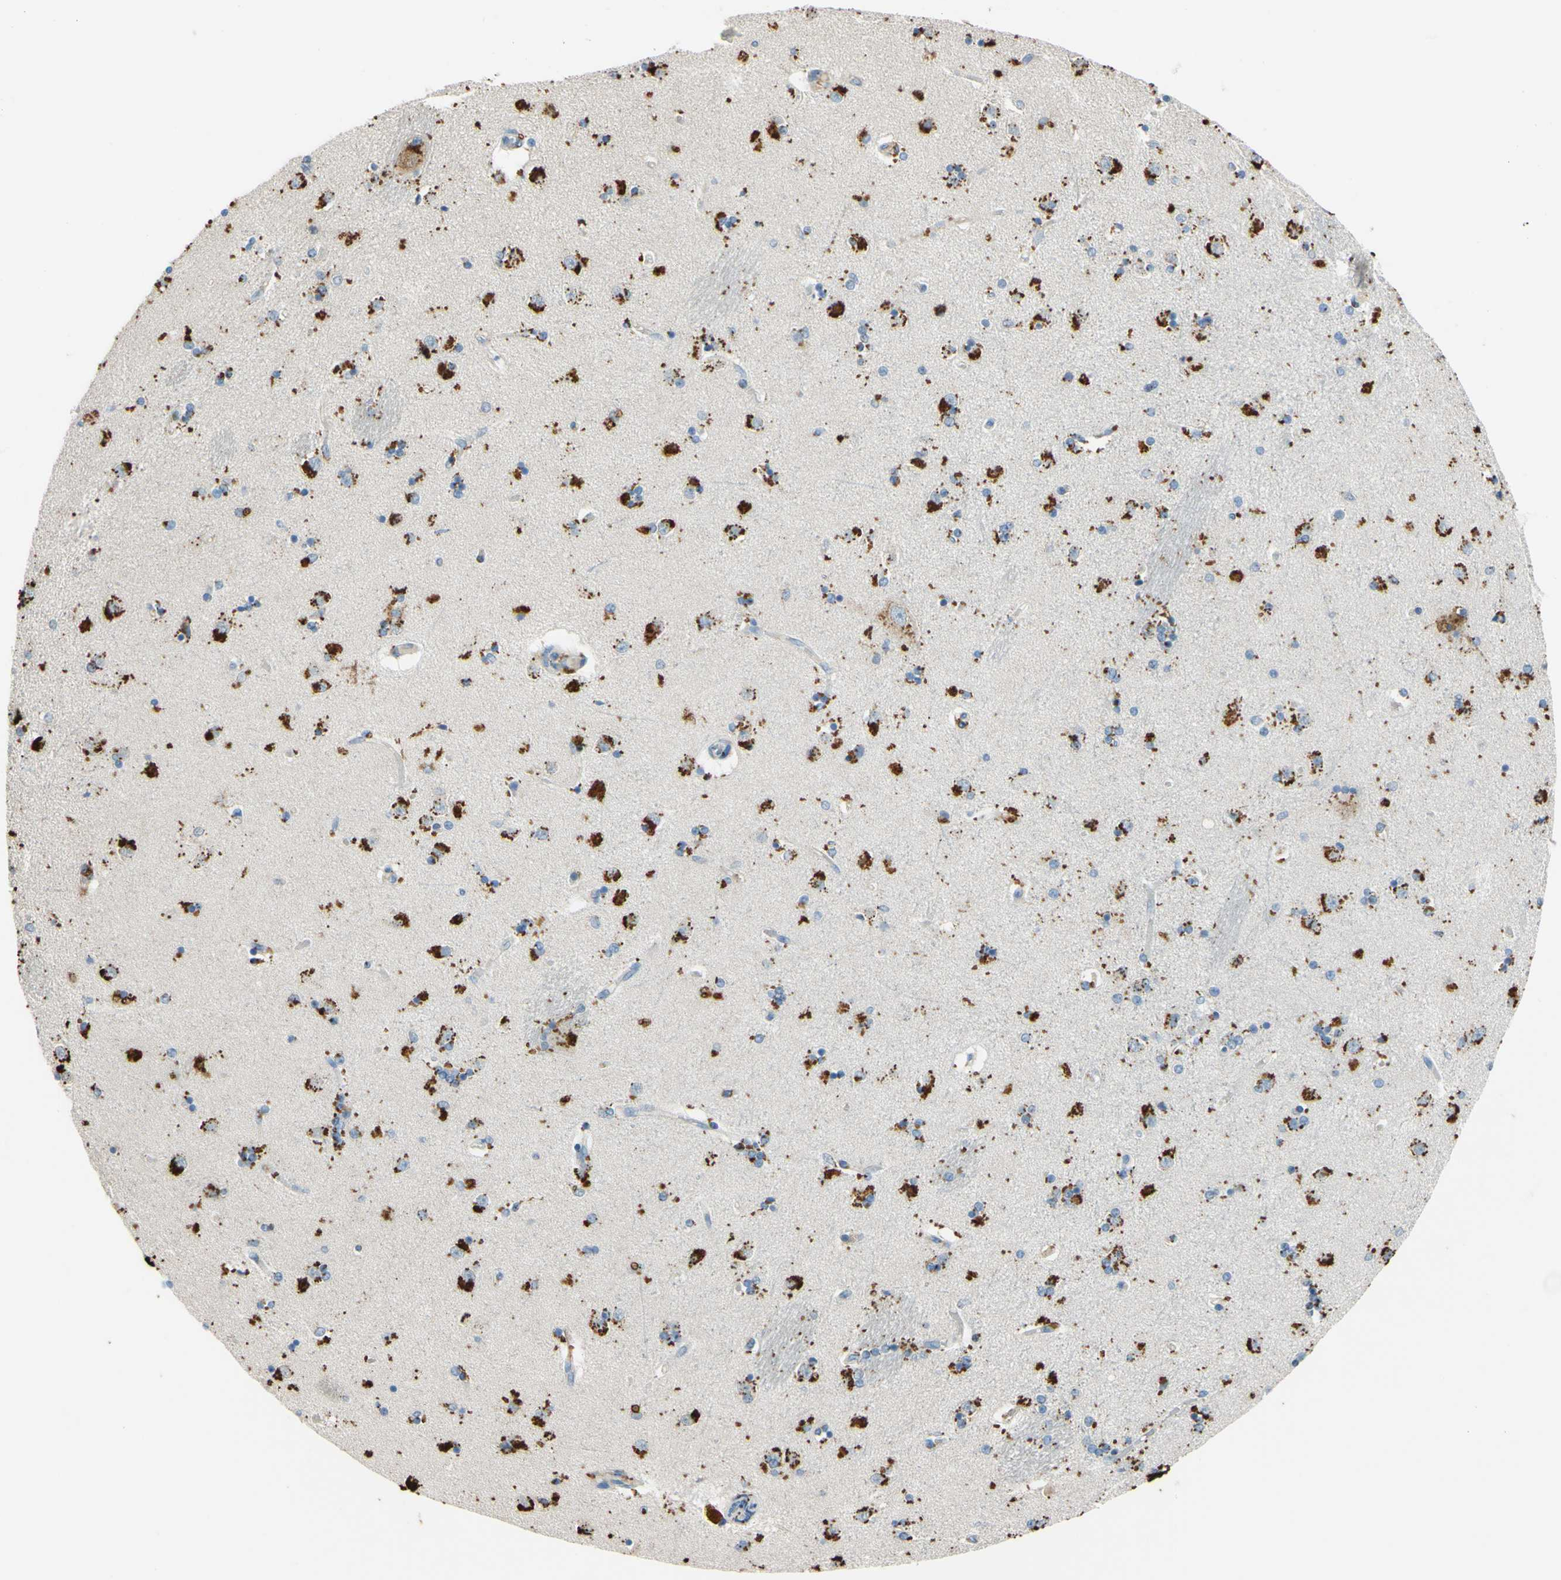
{"staining": {"intensity": "strong", "quantity": ">75%", "location": "cytoplasmic/membranous"}, "tissue": "caudate", "cell_type": "Glial cells", "image_type": "normal", "snomed": [{"axis": "morphology", "description": "Normal tissue, NOS"}, {"axis": "topography", "description": "Lateral ventricle wall"}], "caption": "A brown stain shows strong cytoplasmic/membranous positivity of a protein in glial cells of unremarkable caudate. (Brightfield microscopy of DAB IHC at high magnification).", "gene": "CTSD", "patient": {"sex": "female", "age": 54}}